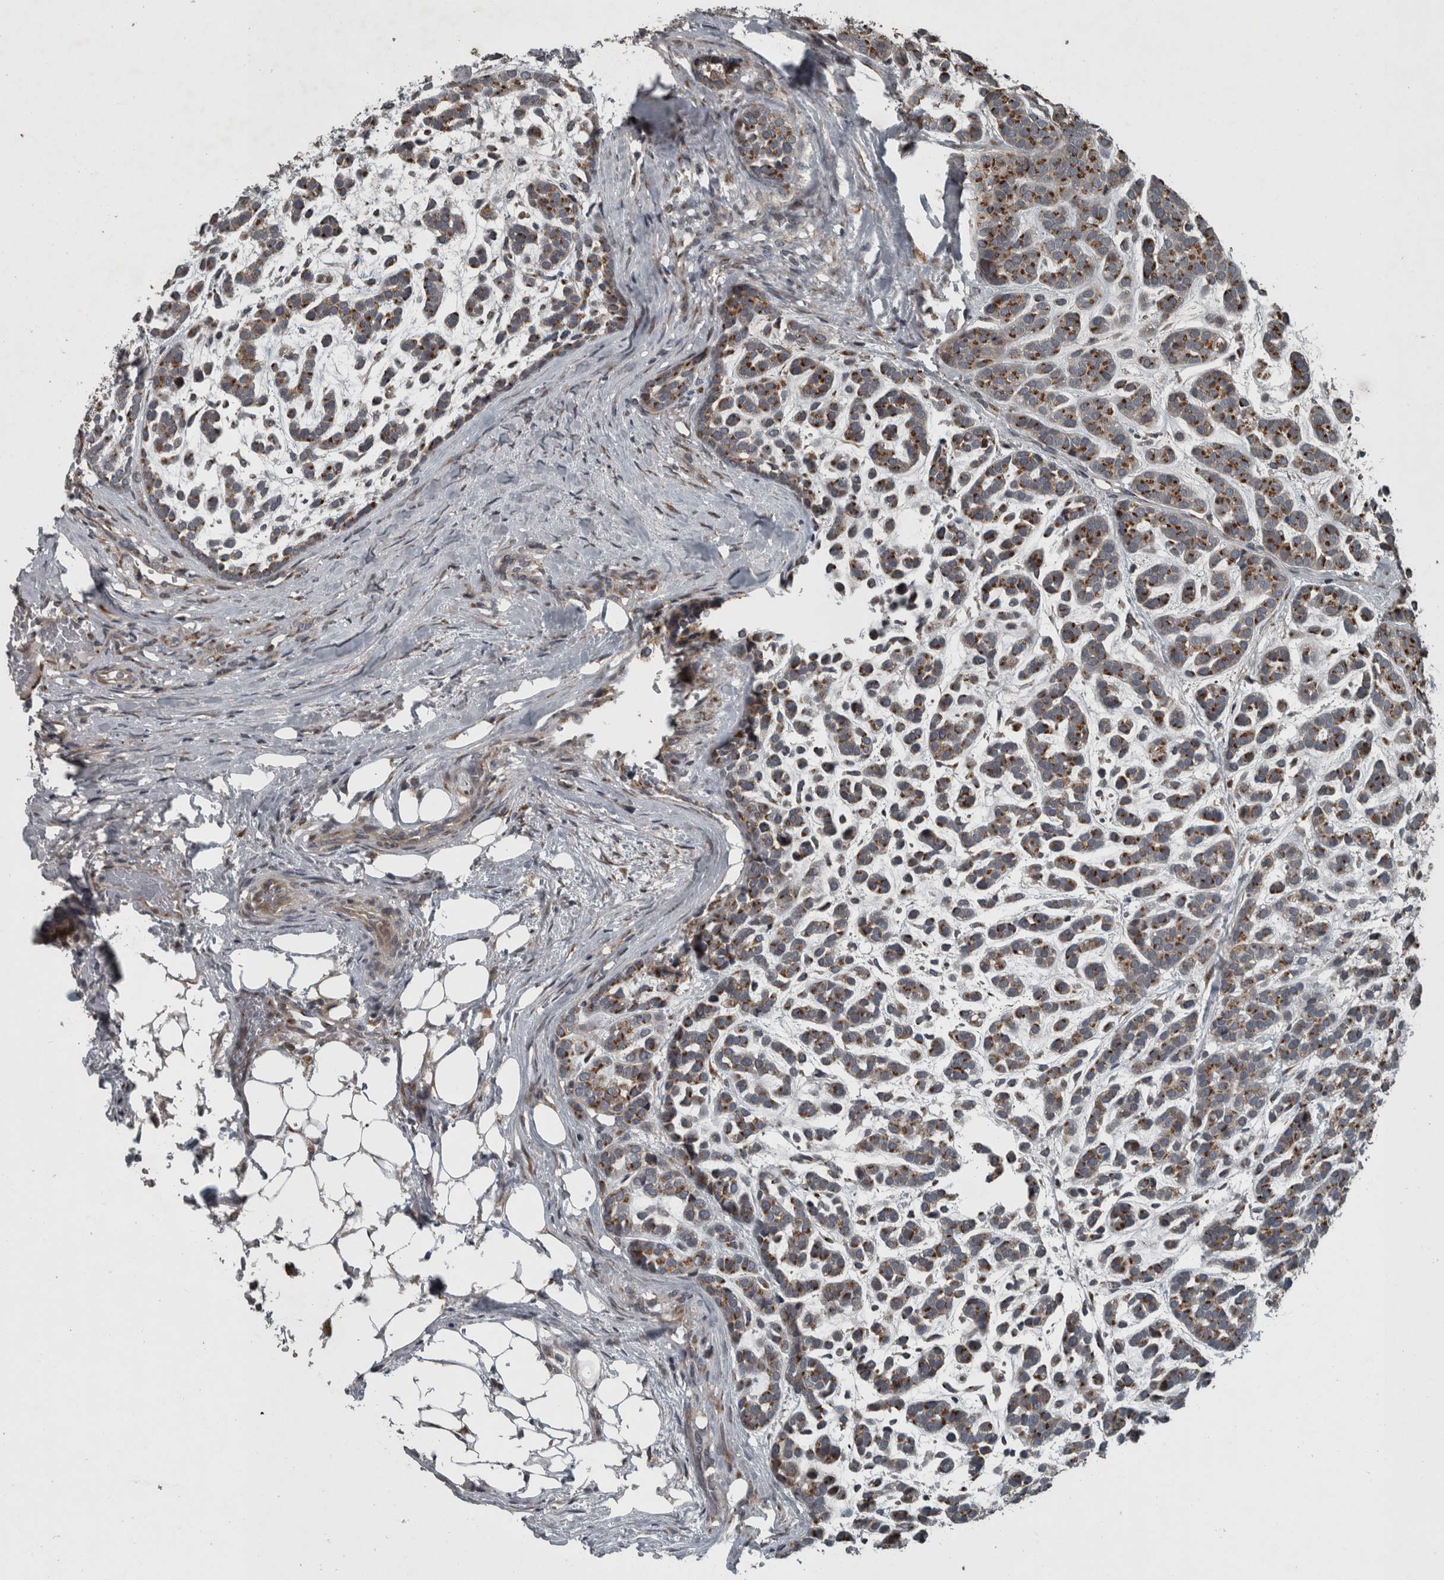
{"staining": {"intensity": "strong", "quantity": ">75%", "location": "cytoplasmic/membranous"}, "tissue": "head and neck cancer", "cell_type": "Tumor cells", "image_type": "cancer", "snomed": [{"axis": "morphology", "description": "Adenocarcinoma, NOS"}, {"axis": "morphology", "description": "Adenoma, NOS"}, {"axis": "topography", "description": "Head-Neck"}], "caption": "Tumor cells demonstrate high levels of strong cytoplasmic/membranous staining in about >75% of cells in human adenoma (head and neck).", "gene": "ZNF345", "patient": {"sex": "female", "age": 55}}